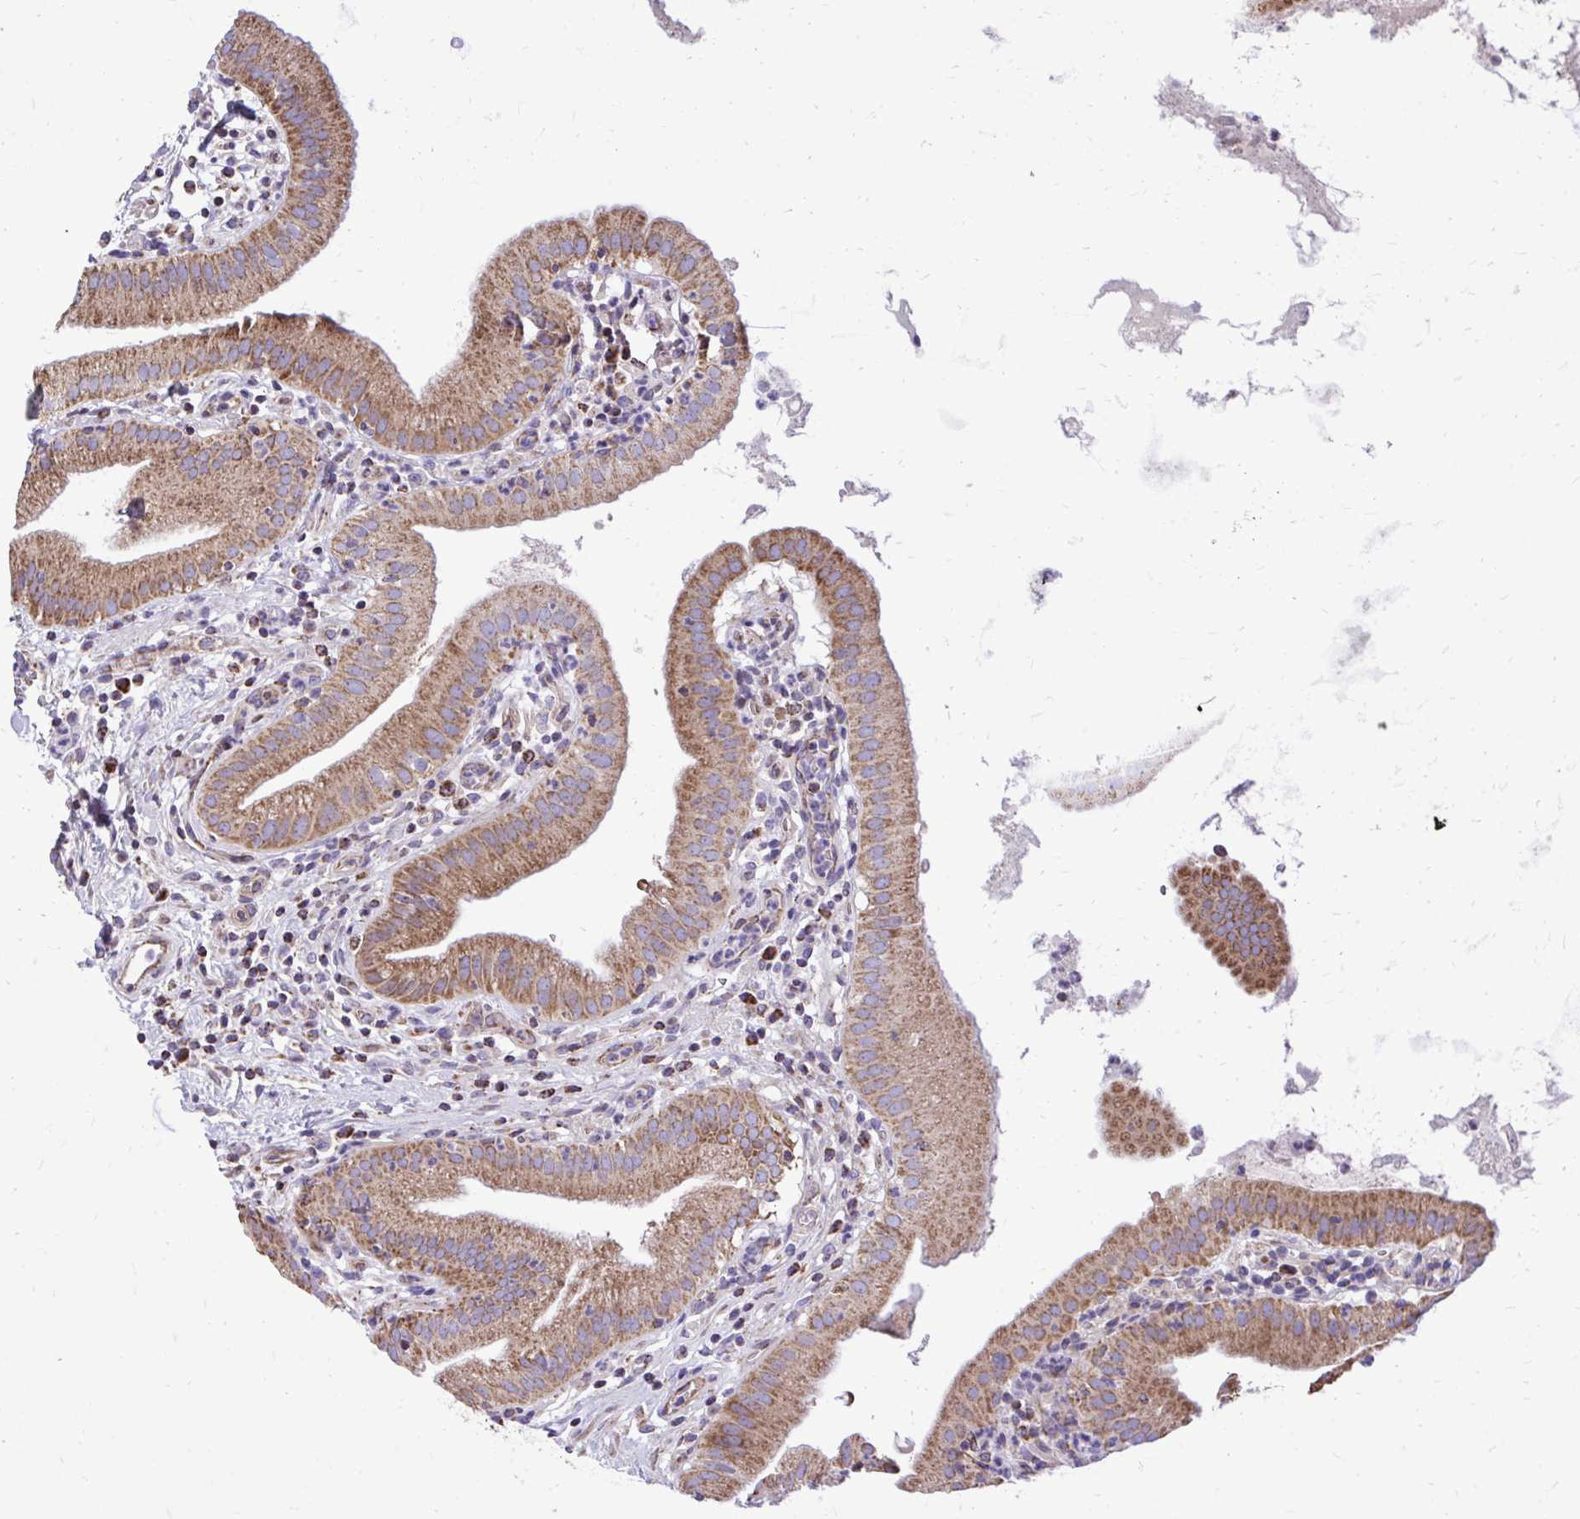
{"staining": {"intensity": "moderate", "quantity": ">75%", "location": "cytoplasmic/membranous"}, "tissue": "gallbladder", "cell_type": "Glandular cells", "image_type": "normal", "snomed": [{"axis": "morphology", "description": "Normal tissue, NOS"}, {"axis": "topography", "description": "Gallbladder"}], "caption": "About >75% of glandular cells in benign human gallbladder reveal moderate cytoplasmic/membranous protein expression as visualized by brown immunohistochemical staining.", "gene": "ATP13A2", "patient": {"sex": "female", "age": 65}}